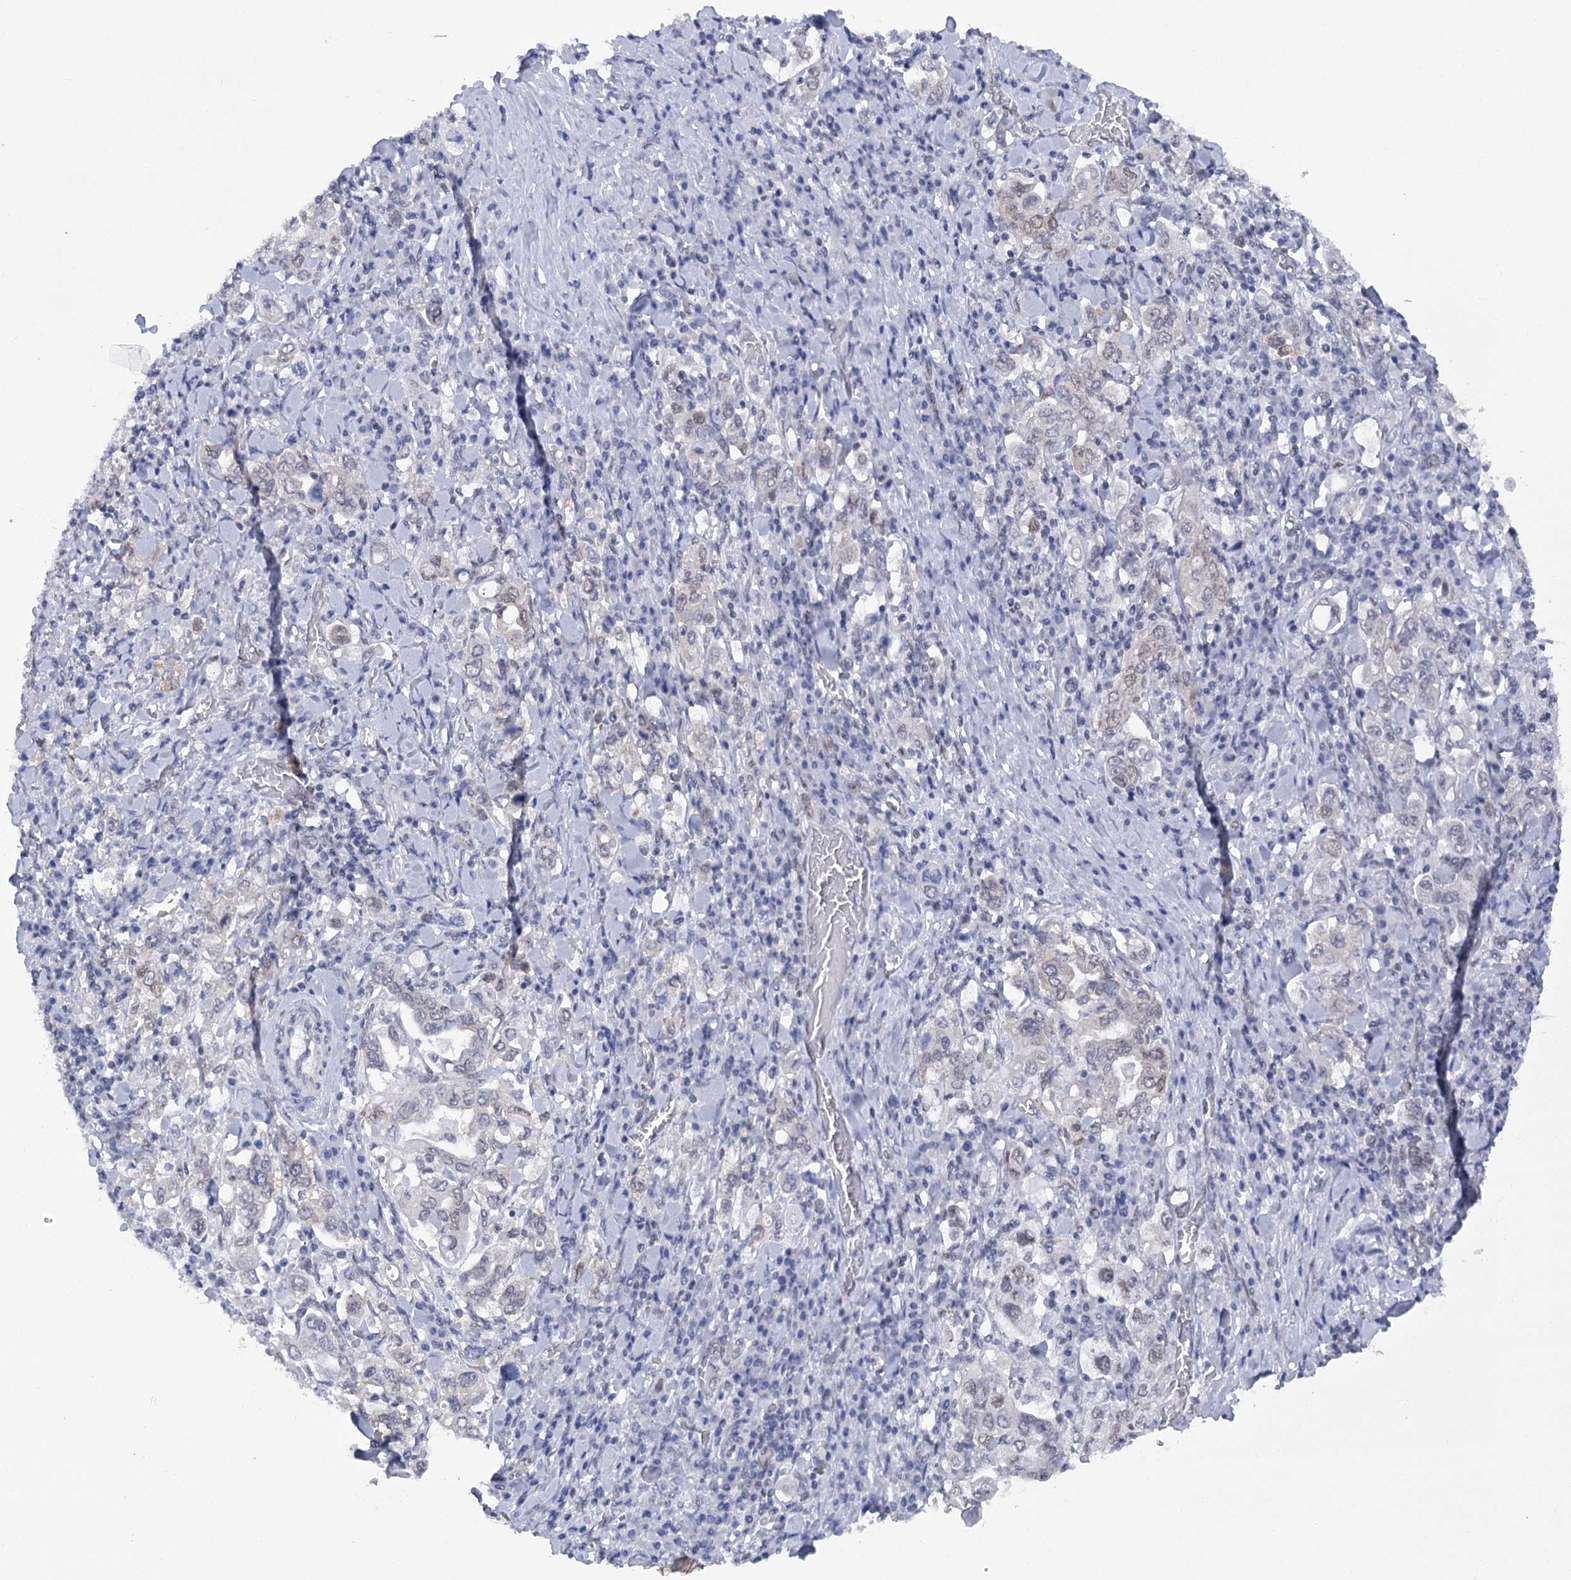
{"staining": {"intensity": "negative", "quantity": "none", "location": "none"}, "tissue": "stomach cancer", "cell_type": "Tumor cells", "image_type": "cancer", "snomed": [{"axis": "morphology", "description": "Adenocarcinoma, NOS"}, {"axis": "topography", "description": "Stomach, upper"}], "caption": "Protein analysis of adenocarcinoma (stomach) displays no significant expression in tumor cells.", "gene": "HNRNPA0", "patient": {"sex": "male", "age": 62}}